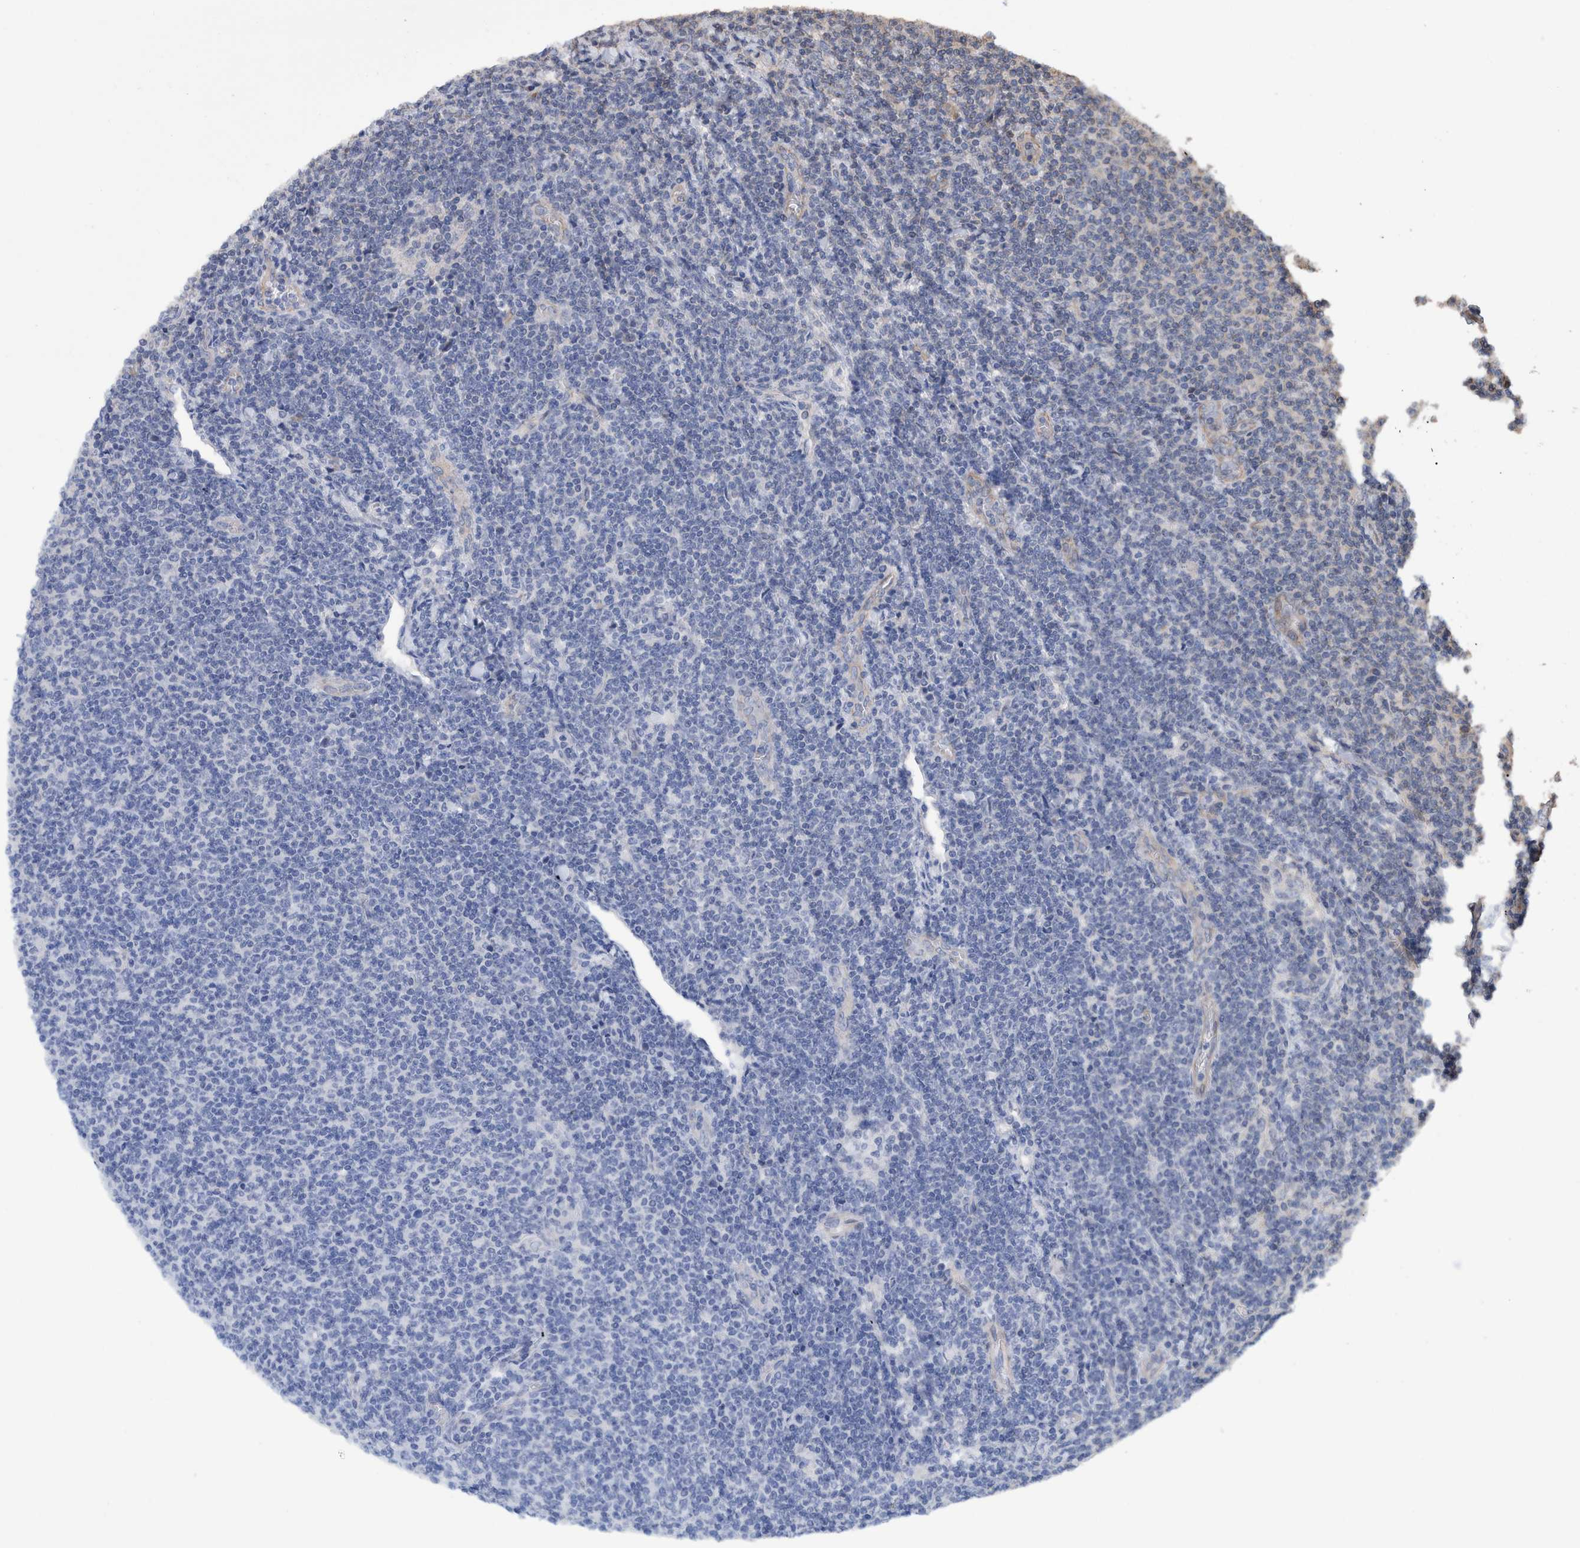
{"staining": {"intensity": "negative", "quantity": "none", "location": "none"}, "tissue": "lymphoma", "cell_type": "Tumor cells", "image_type": "cancer", "snomed": [{"axis": "morphology", "description": "Malignant lymphoma, non-Hodgkin's type, Low grade"}, {"axis": "topography", "description": "Lymph node"}], "caption": "Immunohistochemistry of human low-grade malignant lymphoma, non-Hodgkin's type displays no staining in tumor cells. (DAB (3,3'-diaminobenzidine) immunohistochemistry (IHC) with hematoxylin counter stain).", "gene": "SLC45A4", "patient": {"sex": "male", "age": 66}}